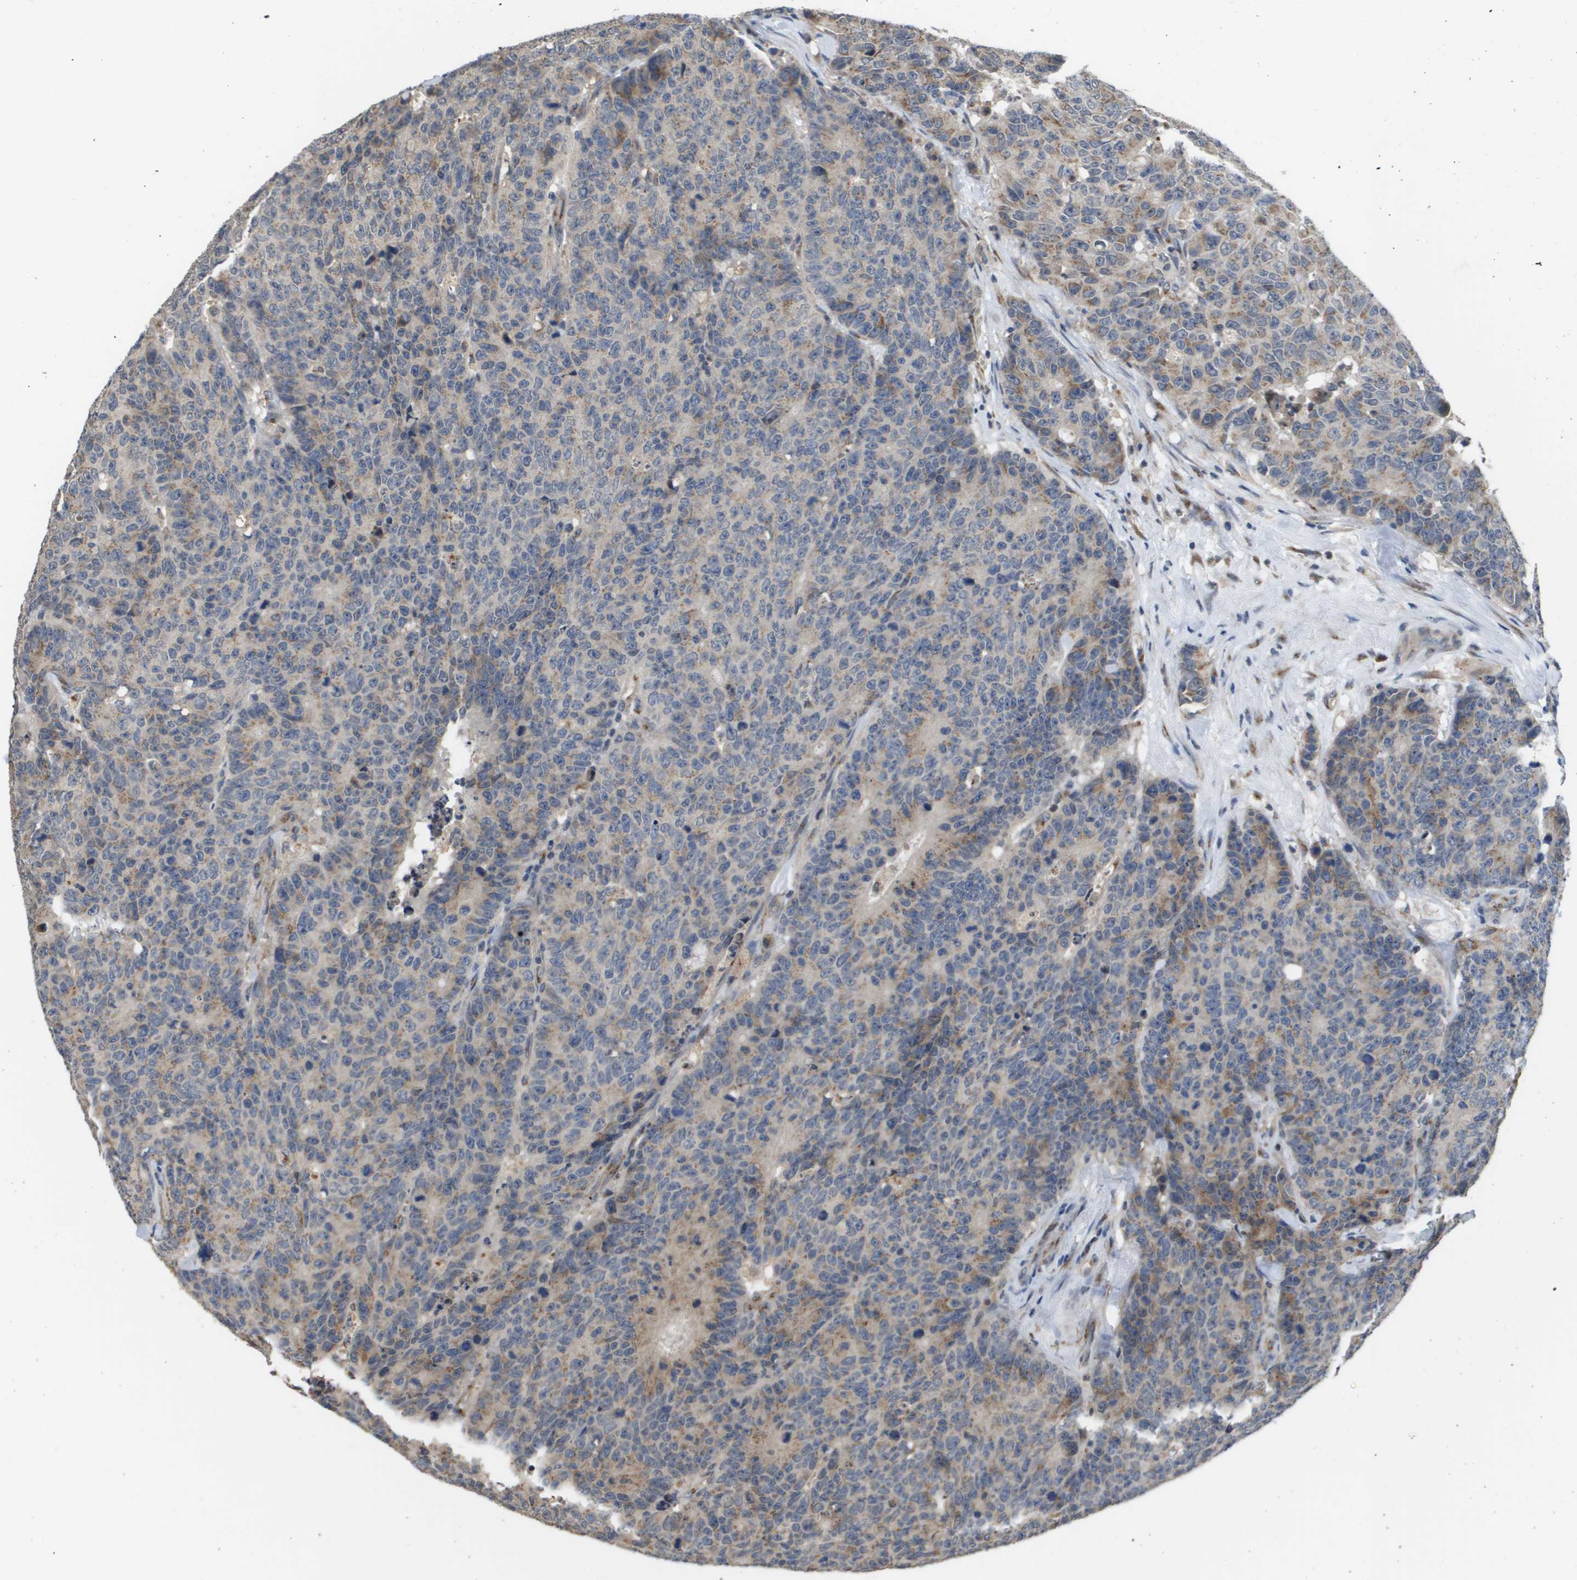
{"staining": {"intensity": "moderate", "quantity": "25%-75%", "location": "cytoplasmic/membranous"}, "tissue": "colorectal cancer", "cell_type": "Tumor cells", "image_type": "cancer", "snomed": [{"axis": "morphology", "description": "Adenocarcinoma, NOS"}, {"axis": "topography", "description": "Colon"}], "caption": "Adenocarcinoma (colorectal) tissue shows moderate cytoplasmic/membranous expression in about 25%-75% of tumor cells The staining was performed using DAB (3,3'-diaminobenzidine), with brown indicating positive protein expression. Nuclei are stained blue with hematoxylin.", "gene": "PCK1", "patient": {"sex": "female", "age": 86}}